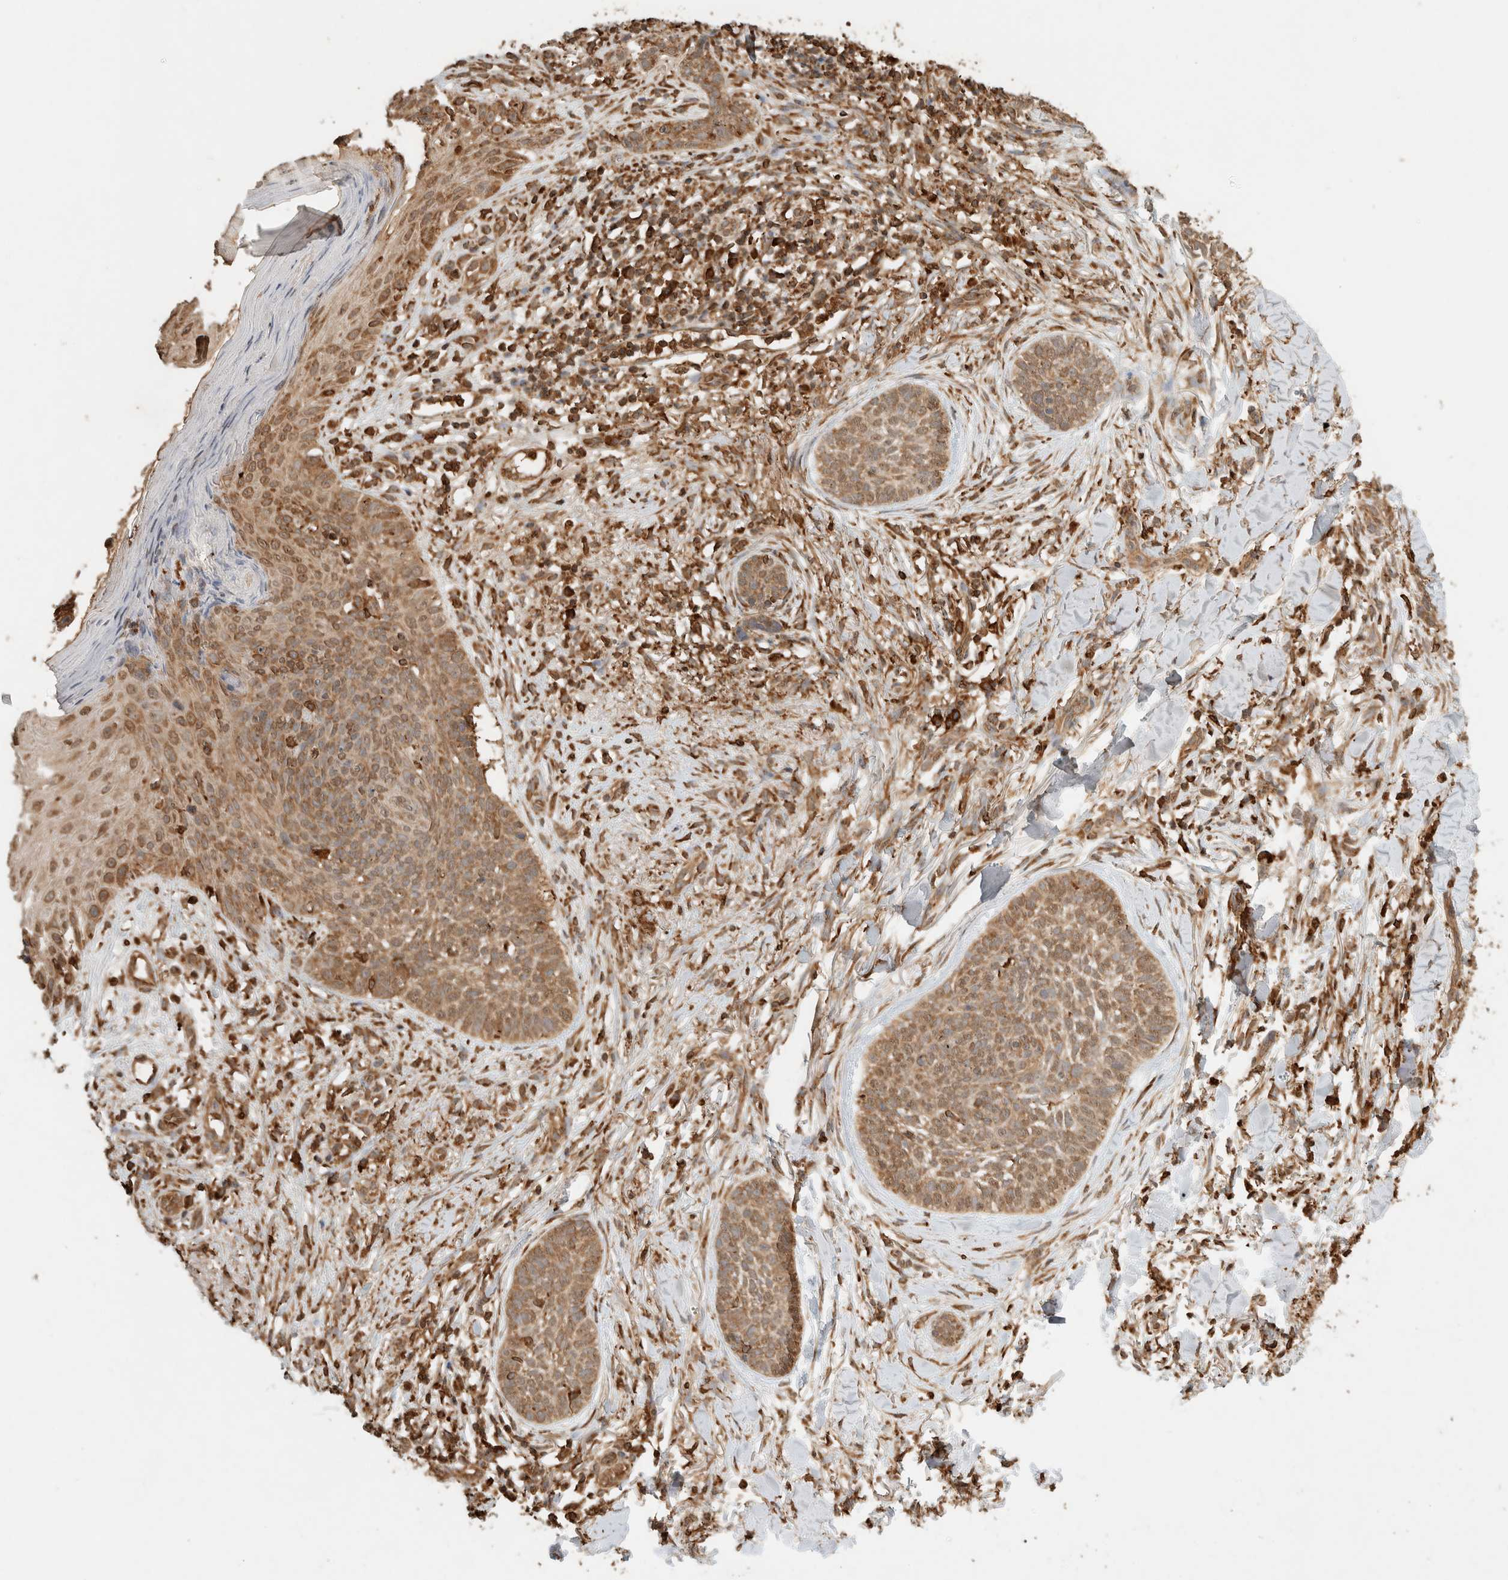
{"staining": {"intensity": "moderate", "quantity": ">75%", "location": "cytoplasmic/membranous,nuclear"}, "tissue": "skin cancer", "cell_type": "Tumor cells", "image_type": "cancer", "snomed": [{"axis": "morphology", "description": "Squamous cell carcinoma, NOS"}, {"axis": "topography", "description": "Skin"}], "caption": "A brown stain highlights moderate cytoplasmic/membranous and nuclear staining of a protein in skin squamous cell carcinoma tumor cells. The protein of interest is stained brown, and the nuclei are stained in blue (DAB IHC with brightfield microscopy, high magnification).", "gene": "ERAP1", "patient": {"sex": "female", "age": 88}}